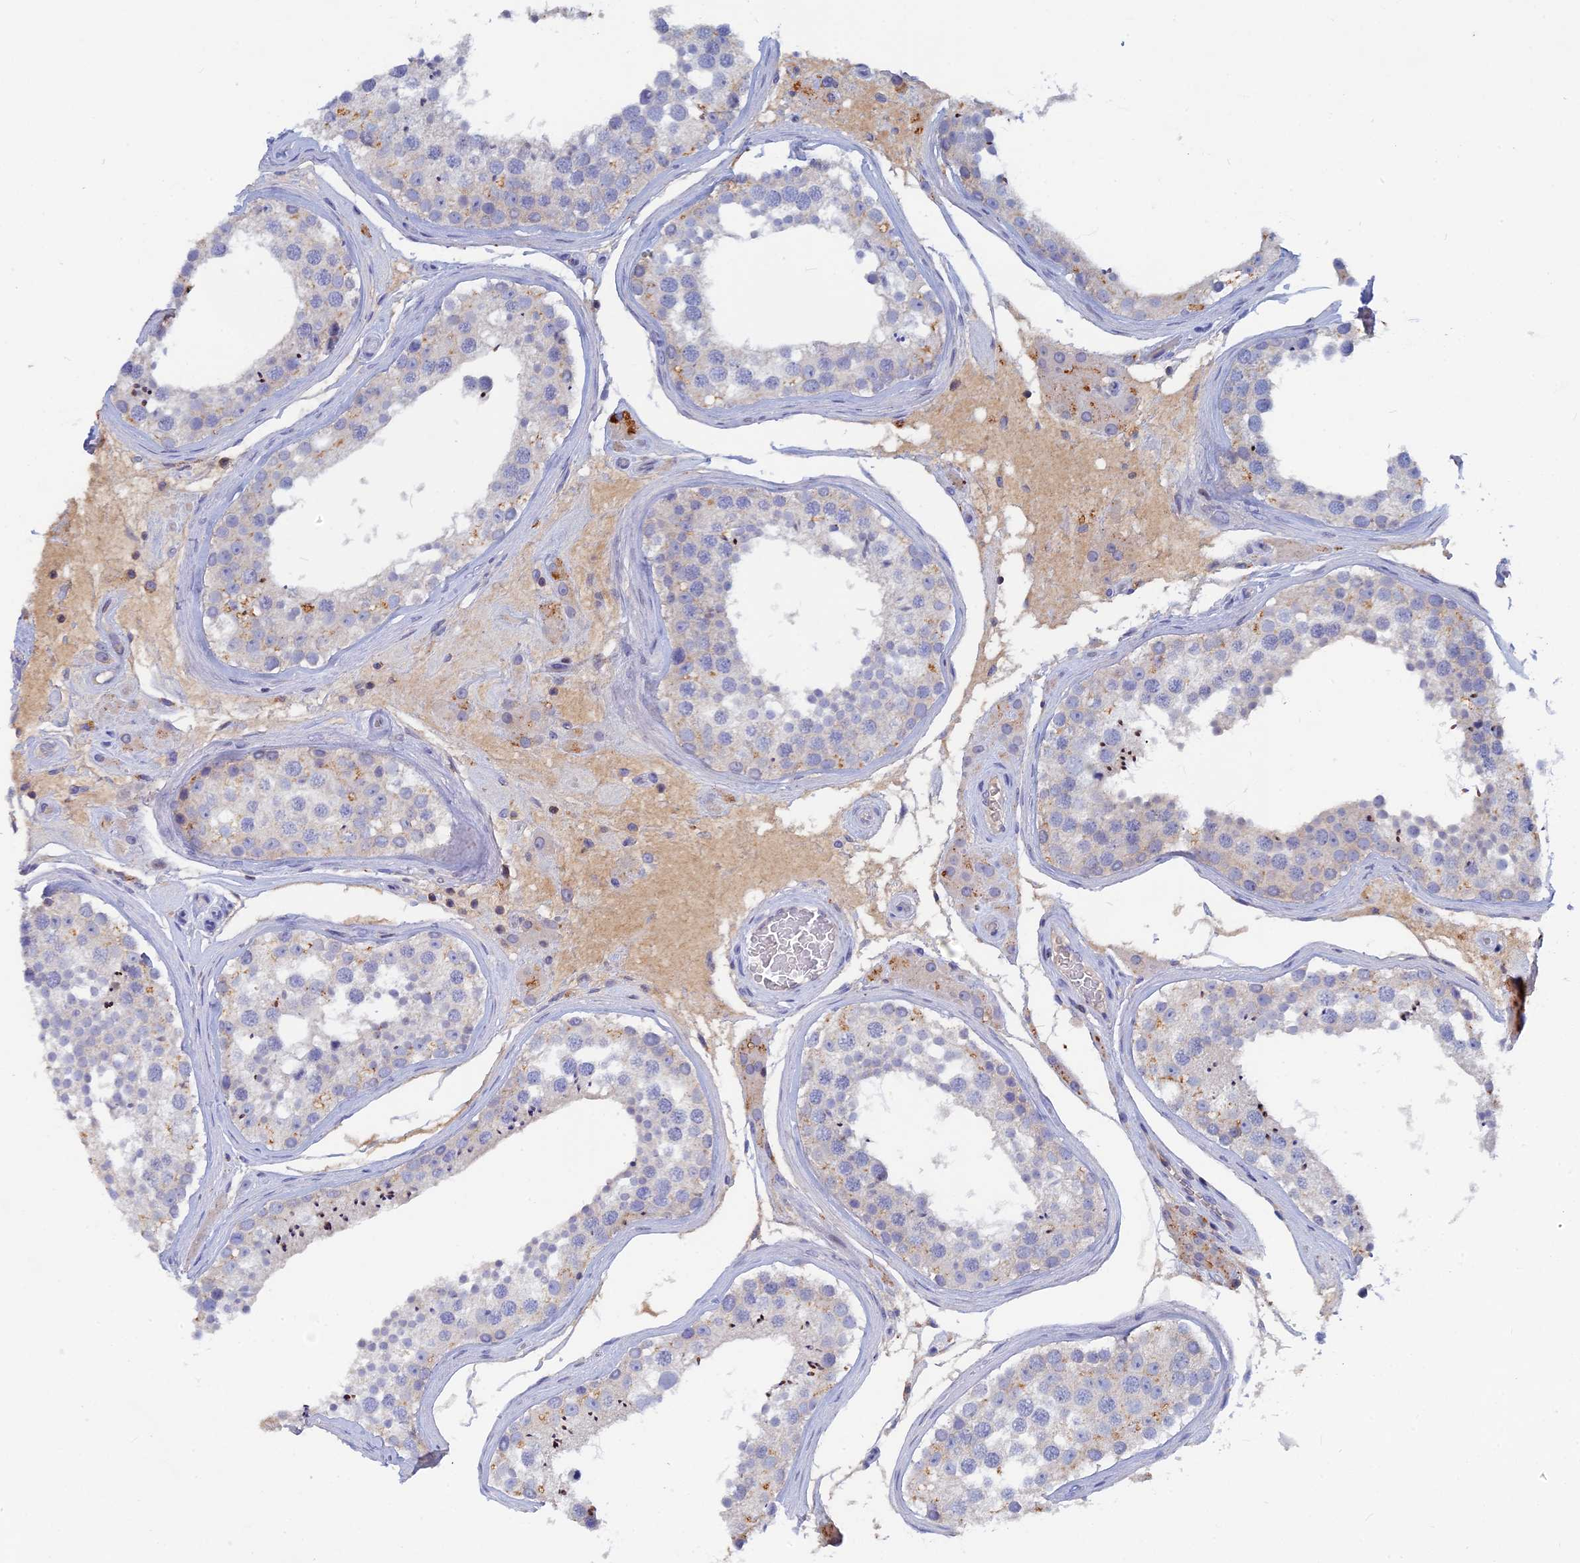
{"staining": {"intensity": "moderate", "quantity": "<25%", "location": "cytoplasmic/membranous"}, "tissue": "testis", "cell_type": "Cells in seminiferous ducts", "image_type": "normal", "snomed": [{"axis": "morphology", "description": "Normal tissue, NOS"}, {"axis": "topography", "description": "Testis"}], "caption": "This image shows benign testis stained with immunohistochemistry to label a protein in brown. The cytoplasmic/membranous of cells in seminiferous ducts show moderate positivity for the protein. Nuclei are counter-stained blue.", "gene": "ACP7", "patient": {"sex": "male", "age": 46}}